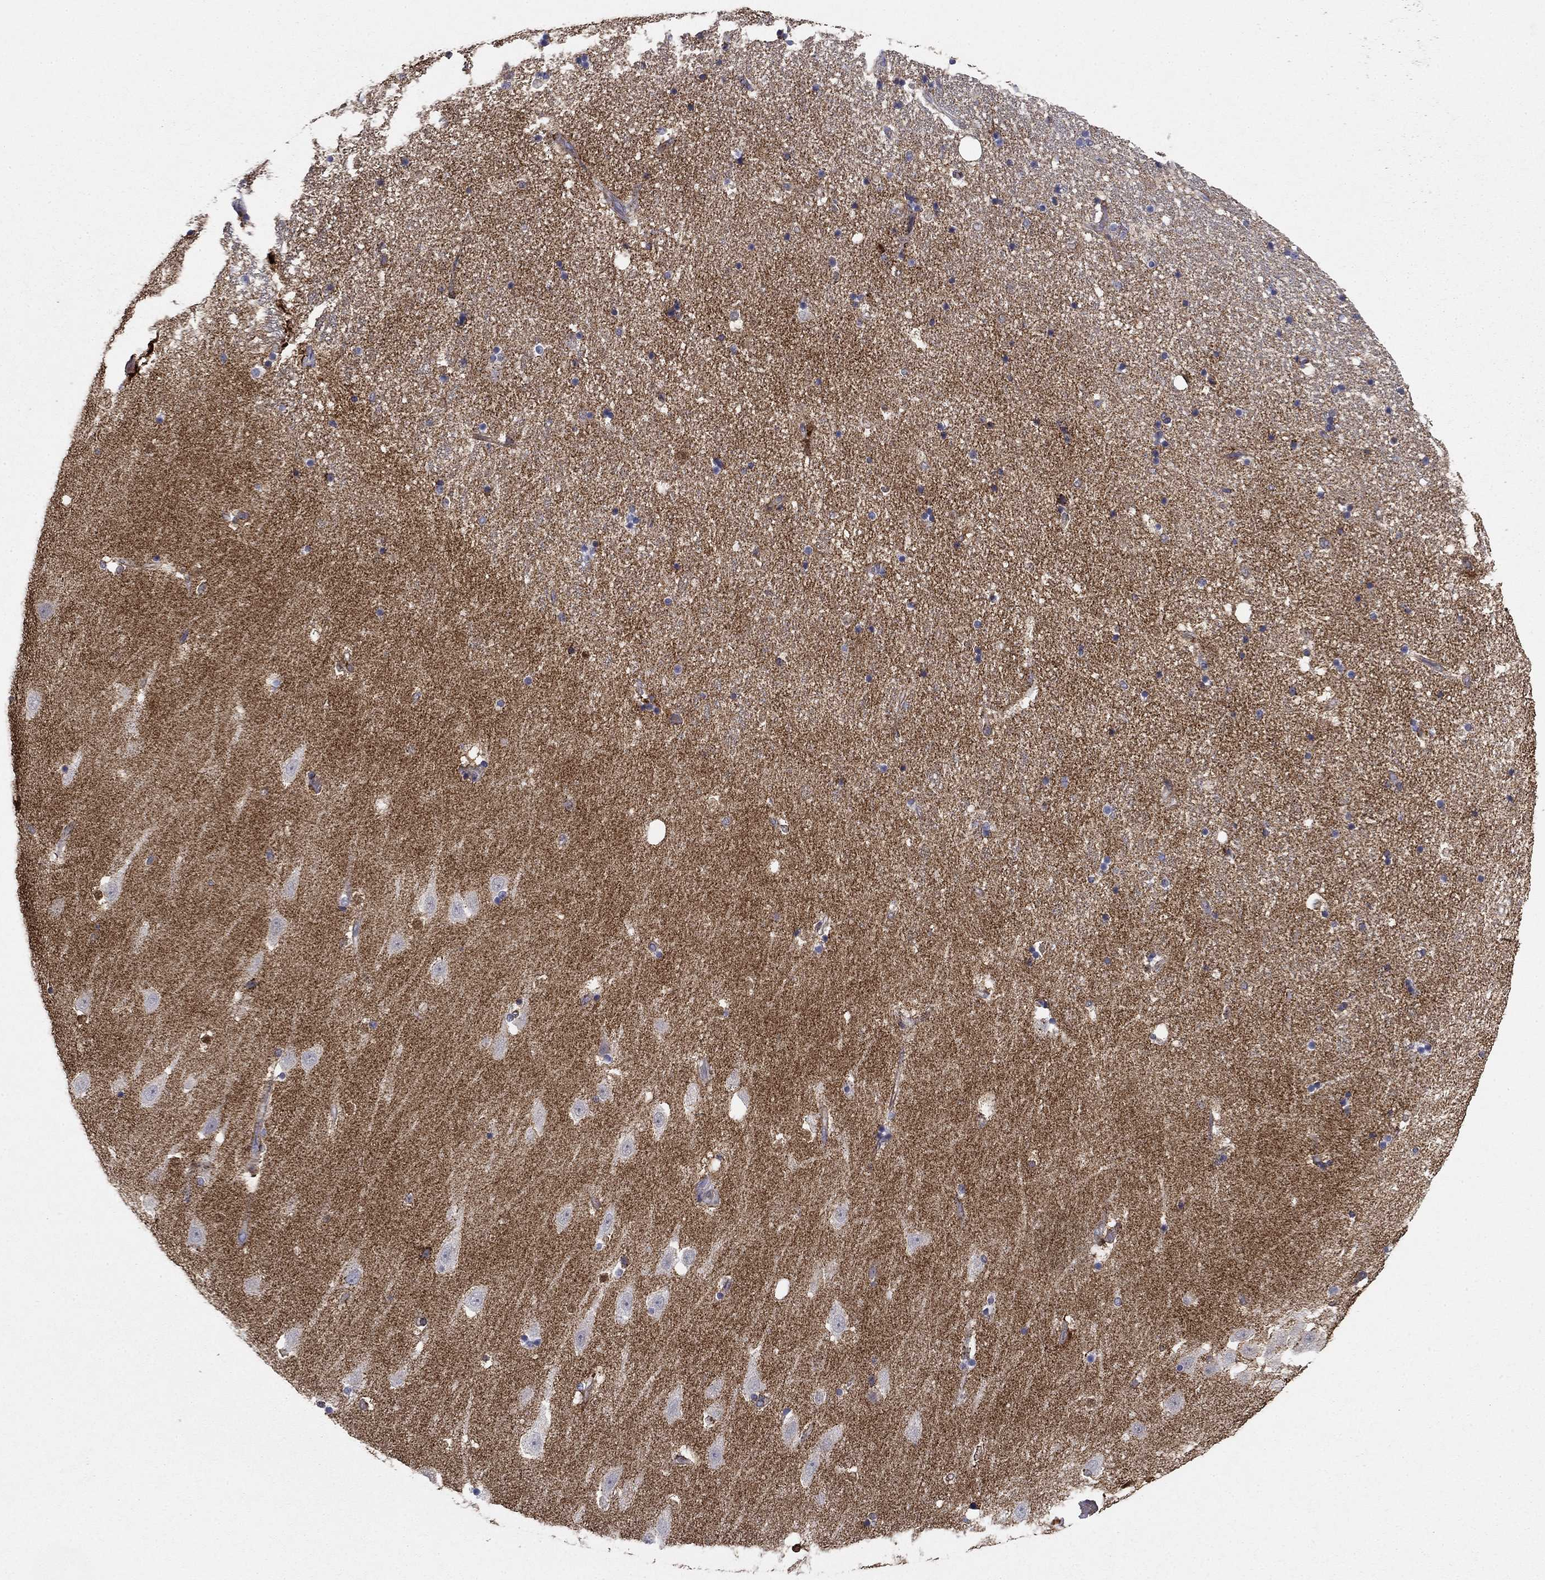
{"staining": {"intensity": "negative", "quantity": "none", "location": "none"}, "tissue": "hippocampus", "cell_type": "Glial cells", "image_type": "normal", "snomed": [{"axis": "morphology", "description": "Normal tissue, NOS"}, {"axis": "topography", "description": "Hippocampus"}], "caption": "Immunohistochemistry (IHC) micrograph of normal human hippocampus stained for a protein (brown), which shows no expression in glial cells. (Brightfield microscopy of DAB immunohistochemistry at high magnification).", "gene": "SEPTIN3", "patient": {"sex": "male", "age": 49}}